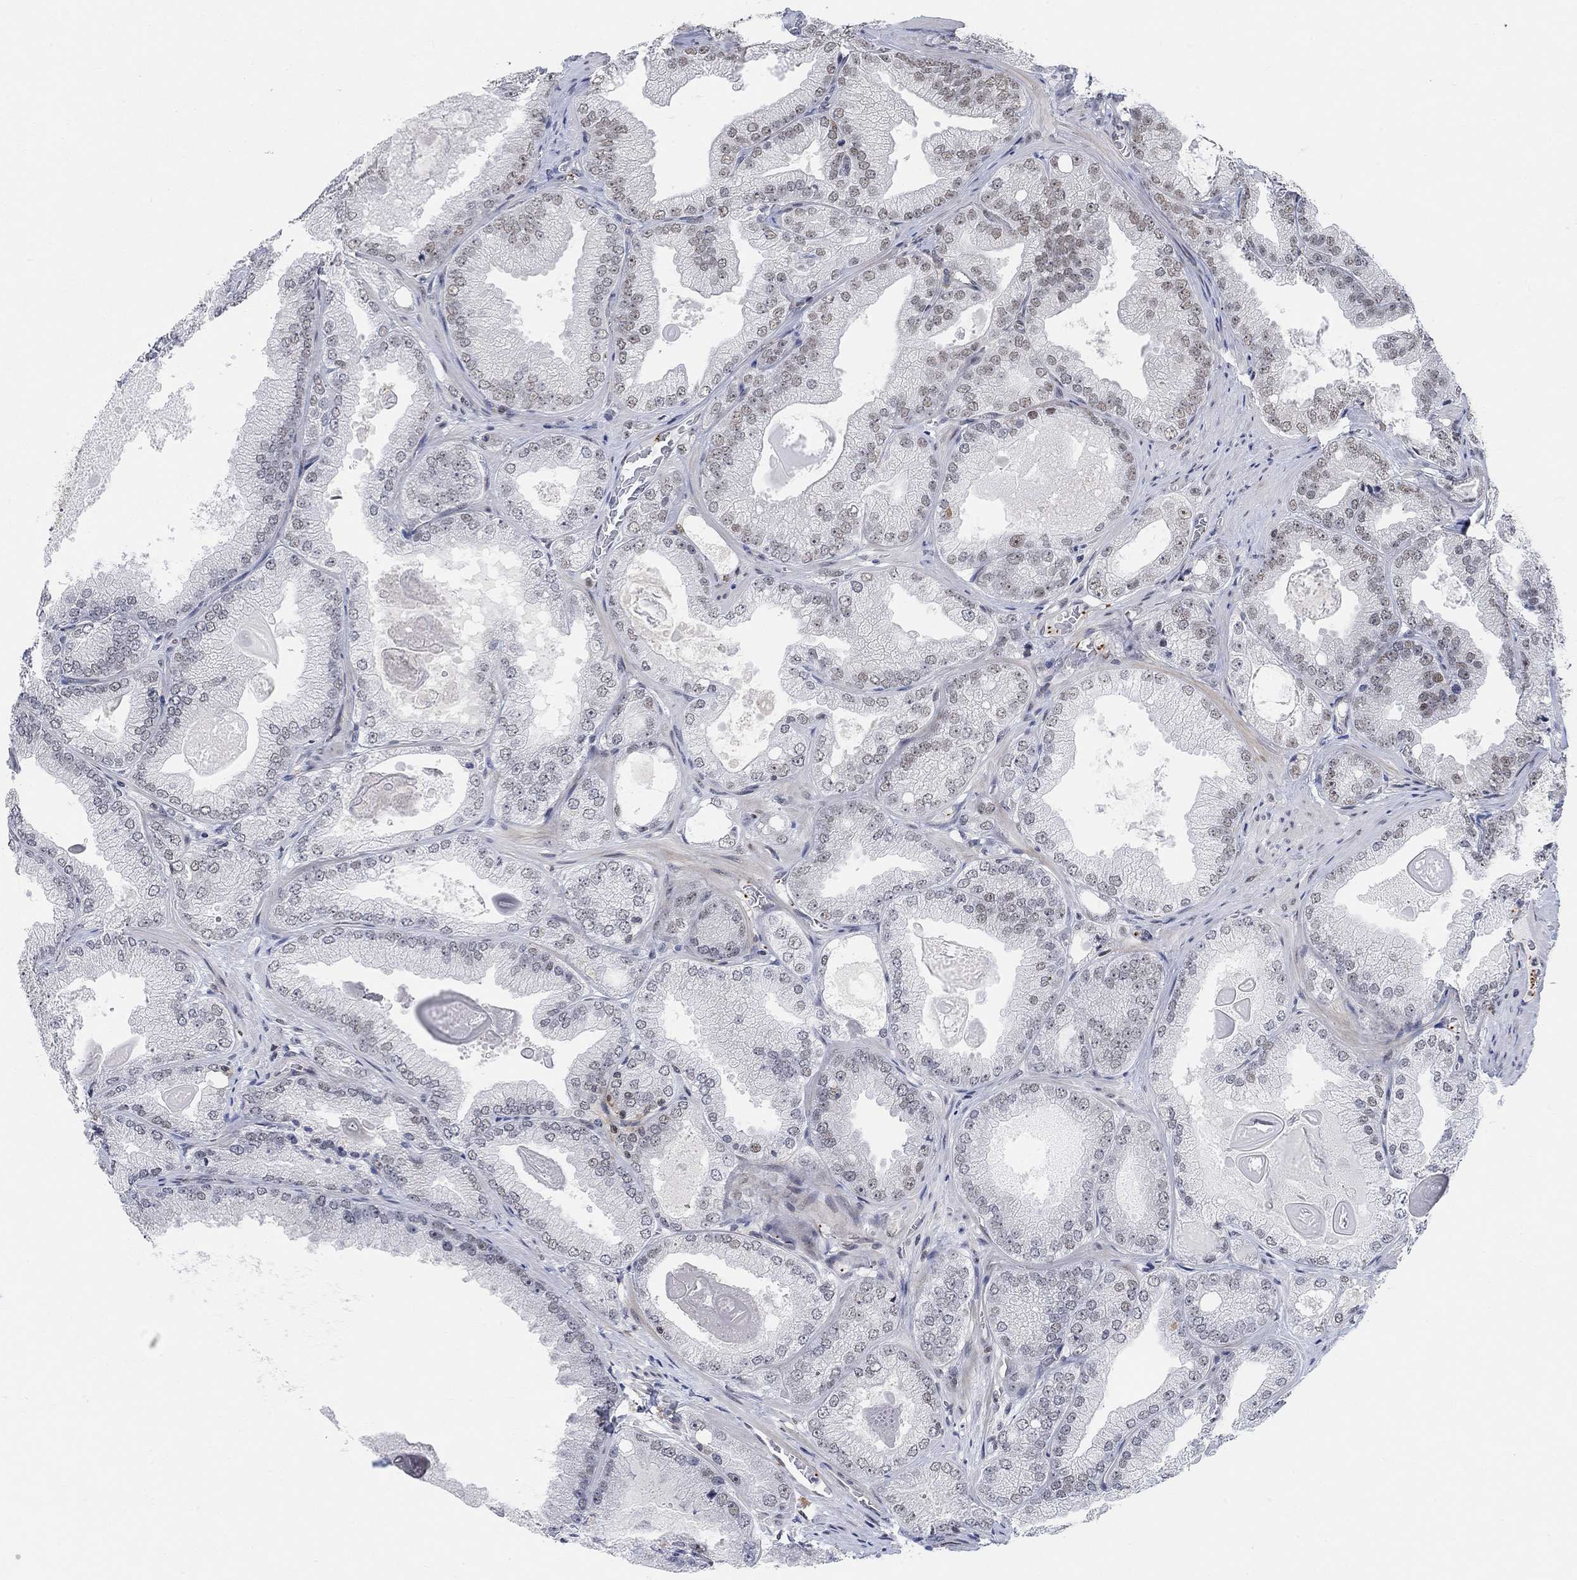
{"staining": {"intensity": "negative", "quantity": "none", "location": "none"}, "tissue": "prostate cancer", "cell_type": "Tumor cells", "image_type": "cancer", "snomed": [{"axis": "morphology", "description": "Adenocarcinoma, Low grade"}, {"axis": "topography", "description": "Prostate"}], "caption": "This micrograph is of prostate cancer (low-grade adenocarcinoma) stained with immunohistochemistry to label a protein in brown with the nuclei are counter-stained blue. There is no staining in tumor cells.", "gene": "PWWP2B", "patient": {"sex": "male", "age": 72}}